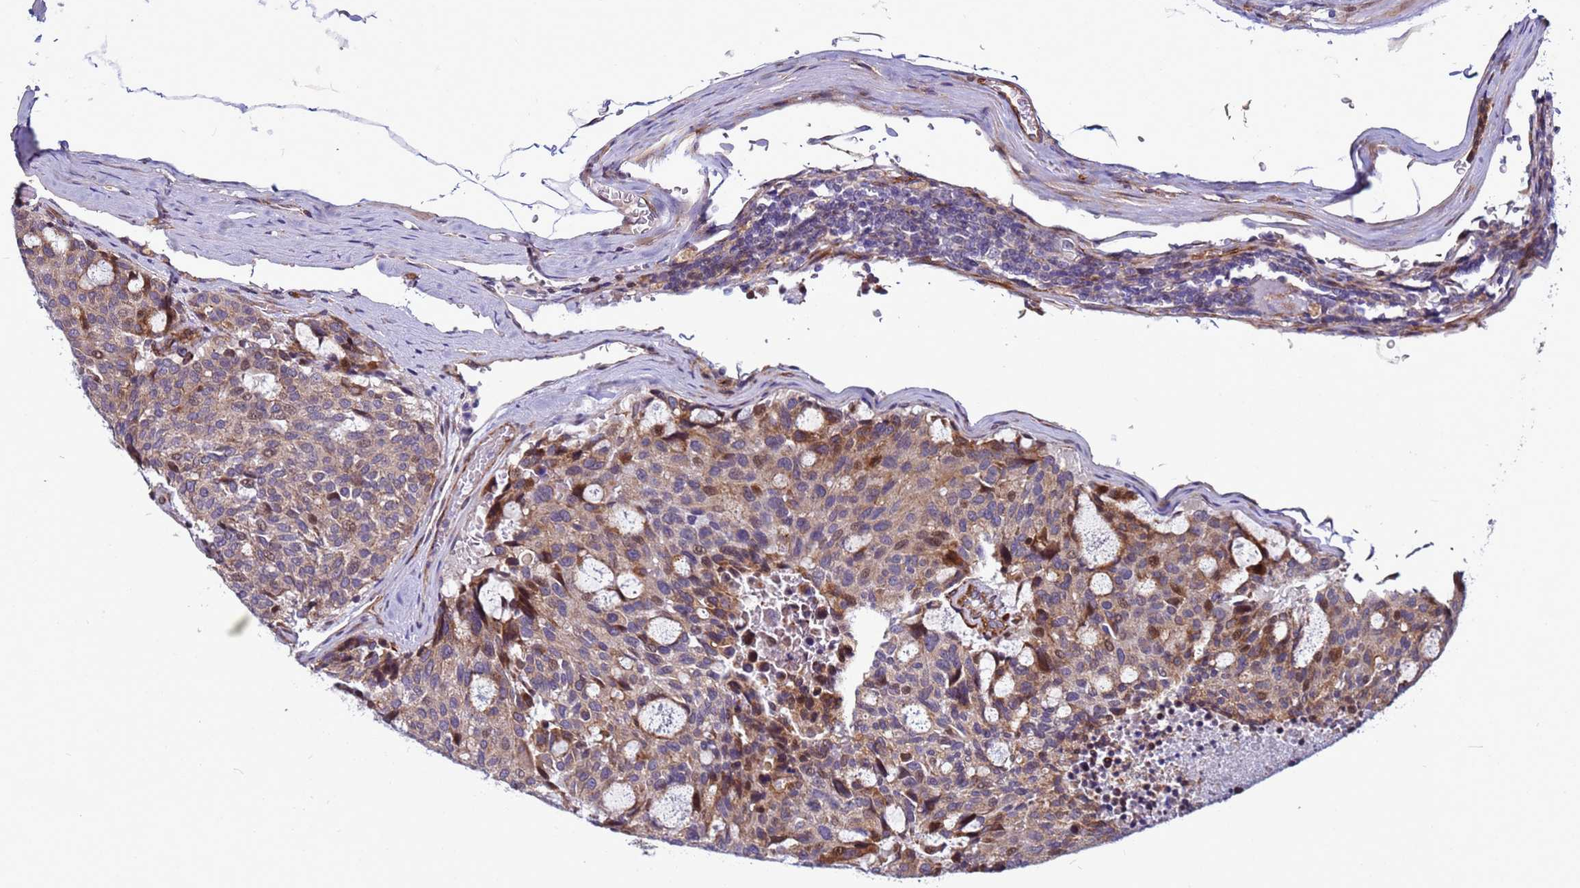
{"staining": {"intensity": "moderate", "quantity": "<25%", "location": "cytoplasmic/membranous,nuclear"}, "tissue": "carcinoid", "cell_type": "Tumor cells", "image_type": "cancer", "snomed": [{"axis": "morphology", "description": "Carcinoid, malignant, NOS"}, {"axis": "topography", "description": "Pancreas"}], "caption": "IHC of carcinoid (malignant) demonstrates low levels of moderate cytoplasmic/membranous and nuclear staining in about <25% of tumor cells. The protein is stained brown, and the nuclei are stained in blue (DAB (3,3'-diaminobenzidine) IHC with brightfield microscopy, high magnification).", "gene": "MCRIP1", "patient": {"sex": "female", "age": 54}}